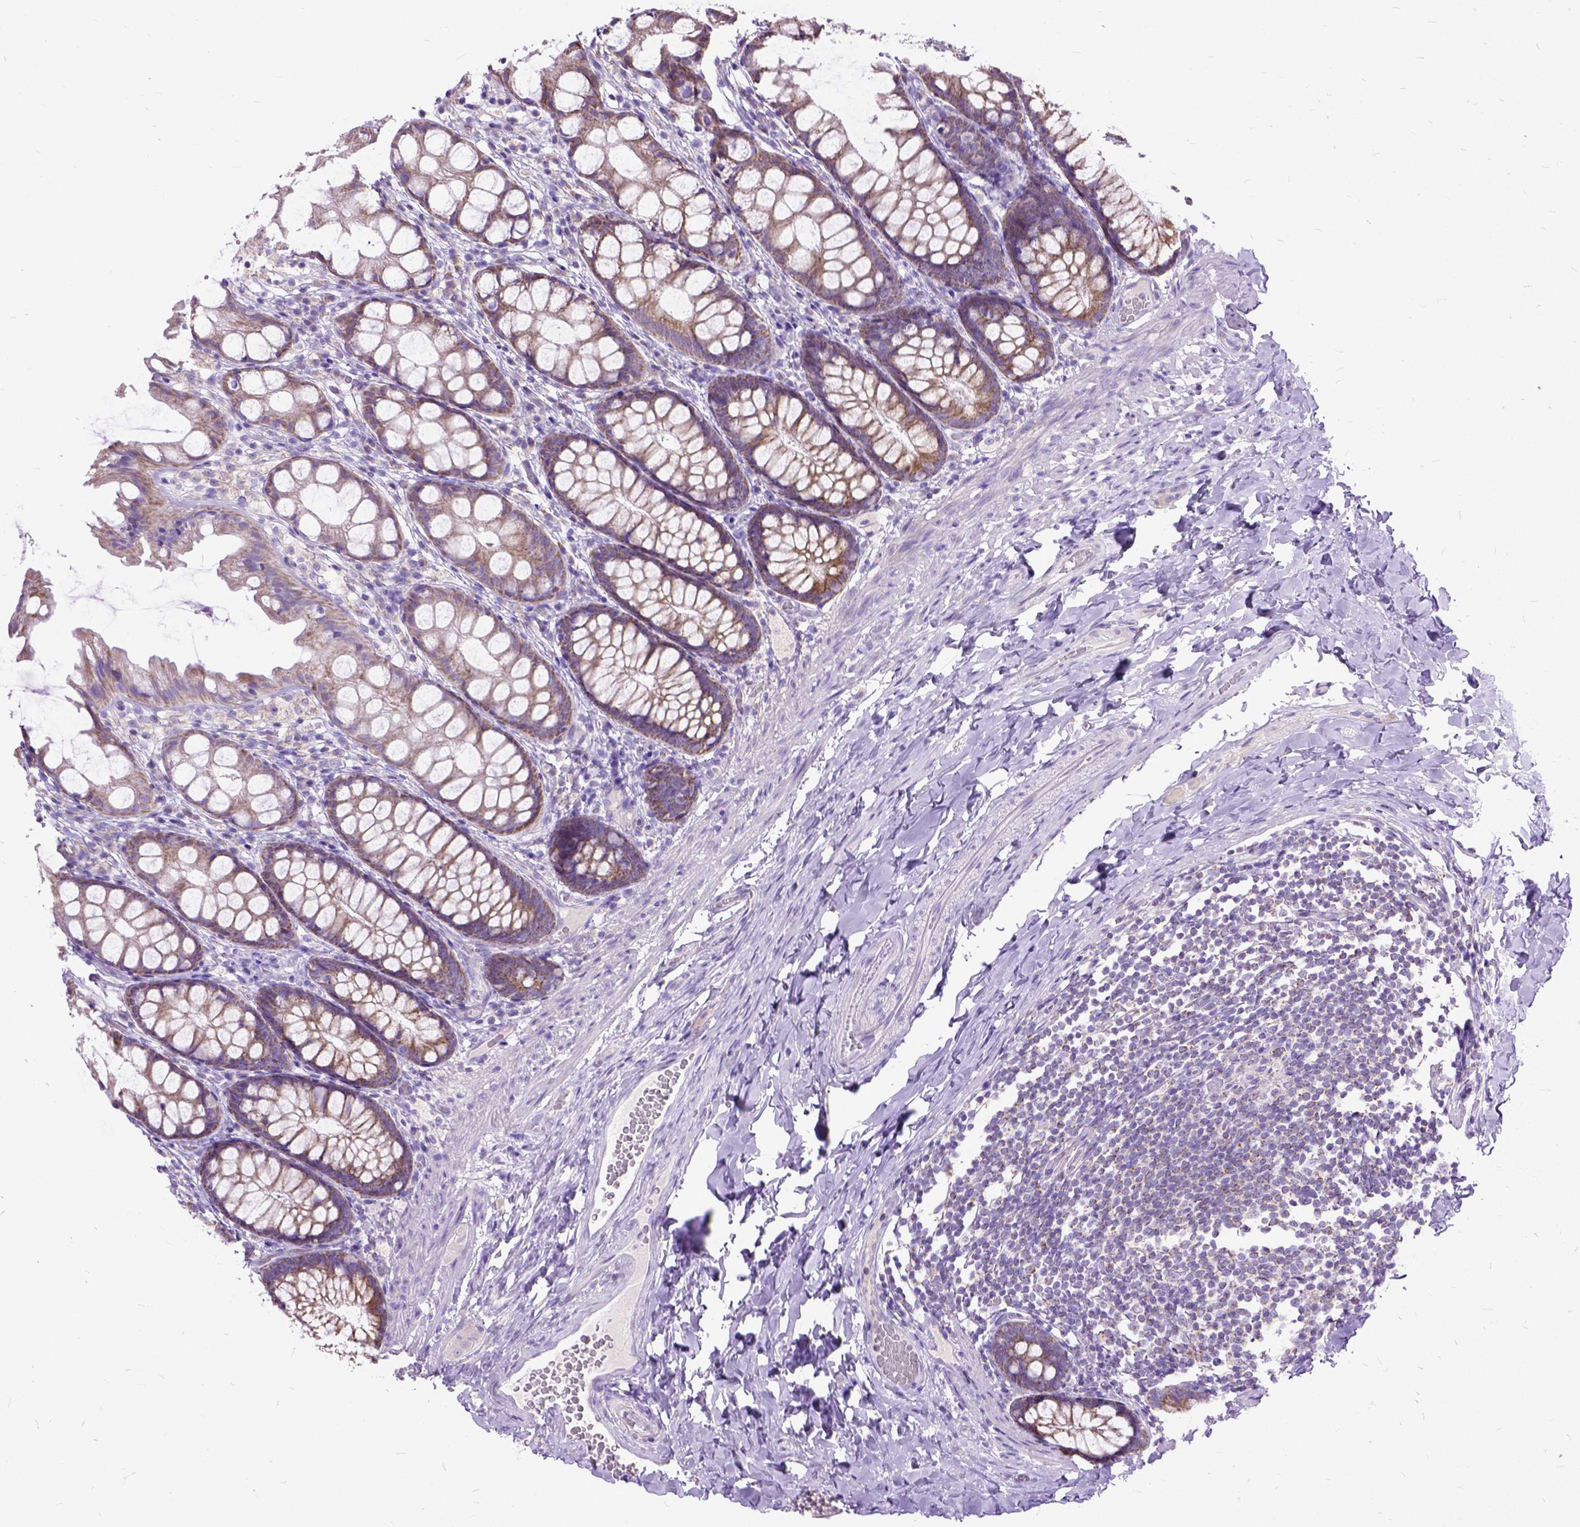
{"staining": {"intensity": "negative", "quantity": "none", "location": "none"}, "tissue": "colon", "cell_type": "Endothelial cells", "image_type": "normal", "snomed": [{"axis": "morphology", "description": "Normal tissue, NOS"}, {"axis": "topography", "description": "Colon"}], "caption": "There is no significant expression in endothelial cells of colon. (DAB IHC, high magnification).", "gene": "CTAG2", "patient": {"sex": "male", "age": 47}}